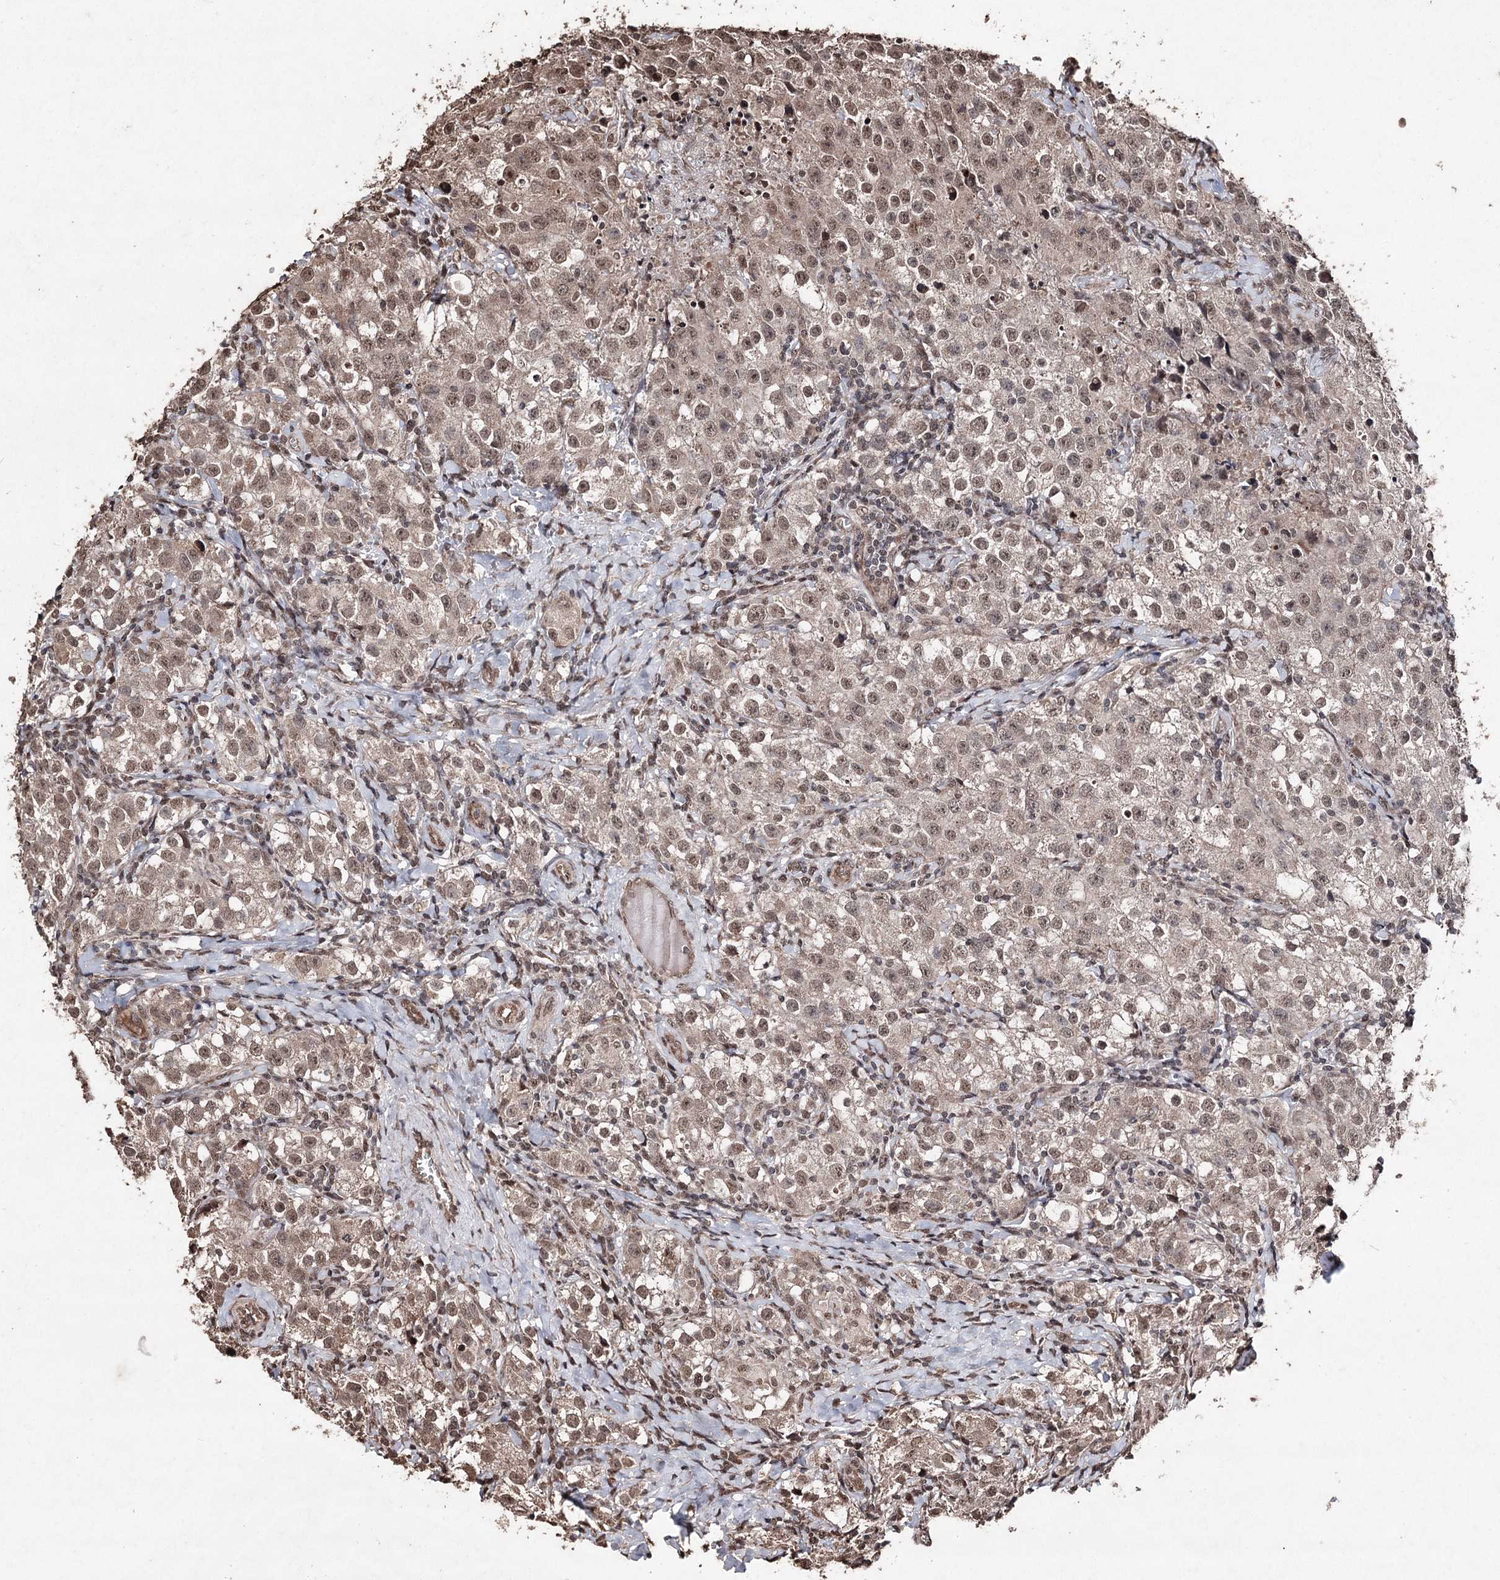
{"staining": {"intensity": "moderate", "quantity": ">75%", "location": "nuclear"}, "tissue": "testis cancer", "cell_type": "Tumor cells", "image_type": "cancer", "snomed": [{"axis": "morphology", "description": "Seminoma, NOS"}, {"axis": "morphology", "description": "Carcinoma, Embryonal, NOS"}, {"axis": "topography", "description": "Testis"}], "caption": "The immunohistochemical stain labels moderate nuclear expression in tumor cells of testis cancer (seminoma) tissue.", "gene": "ATG14", "patient": {"sex": "male", "age": 43}}